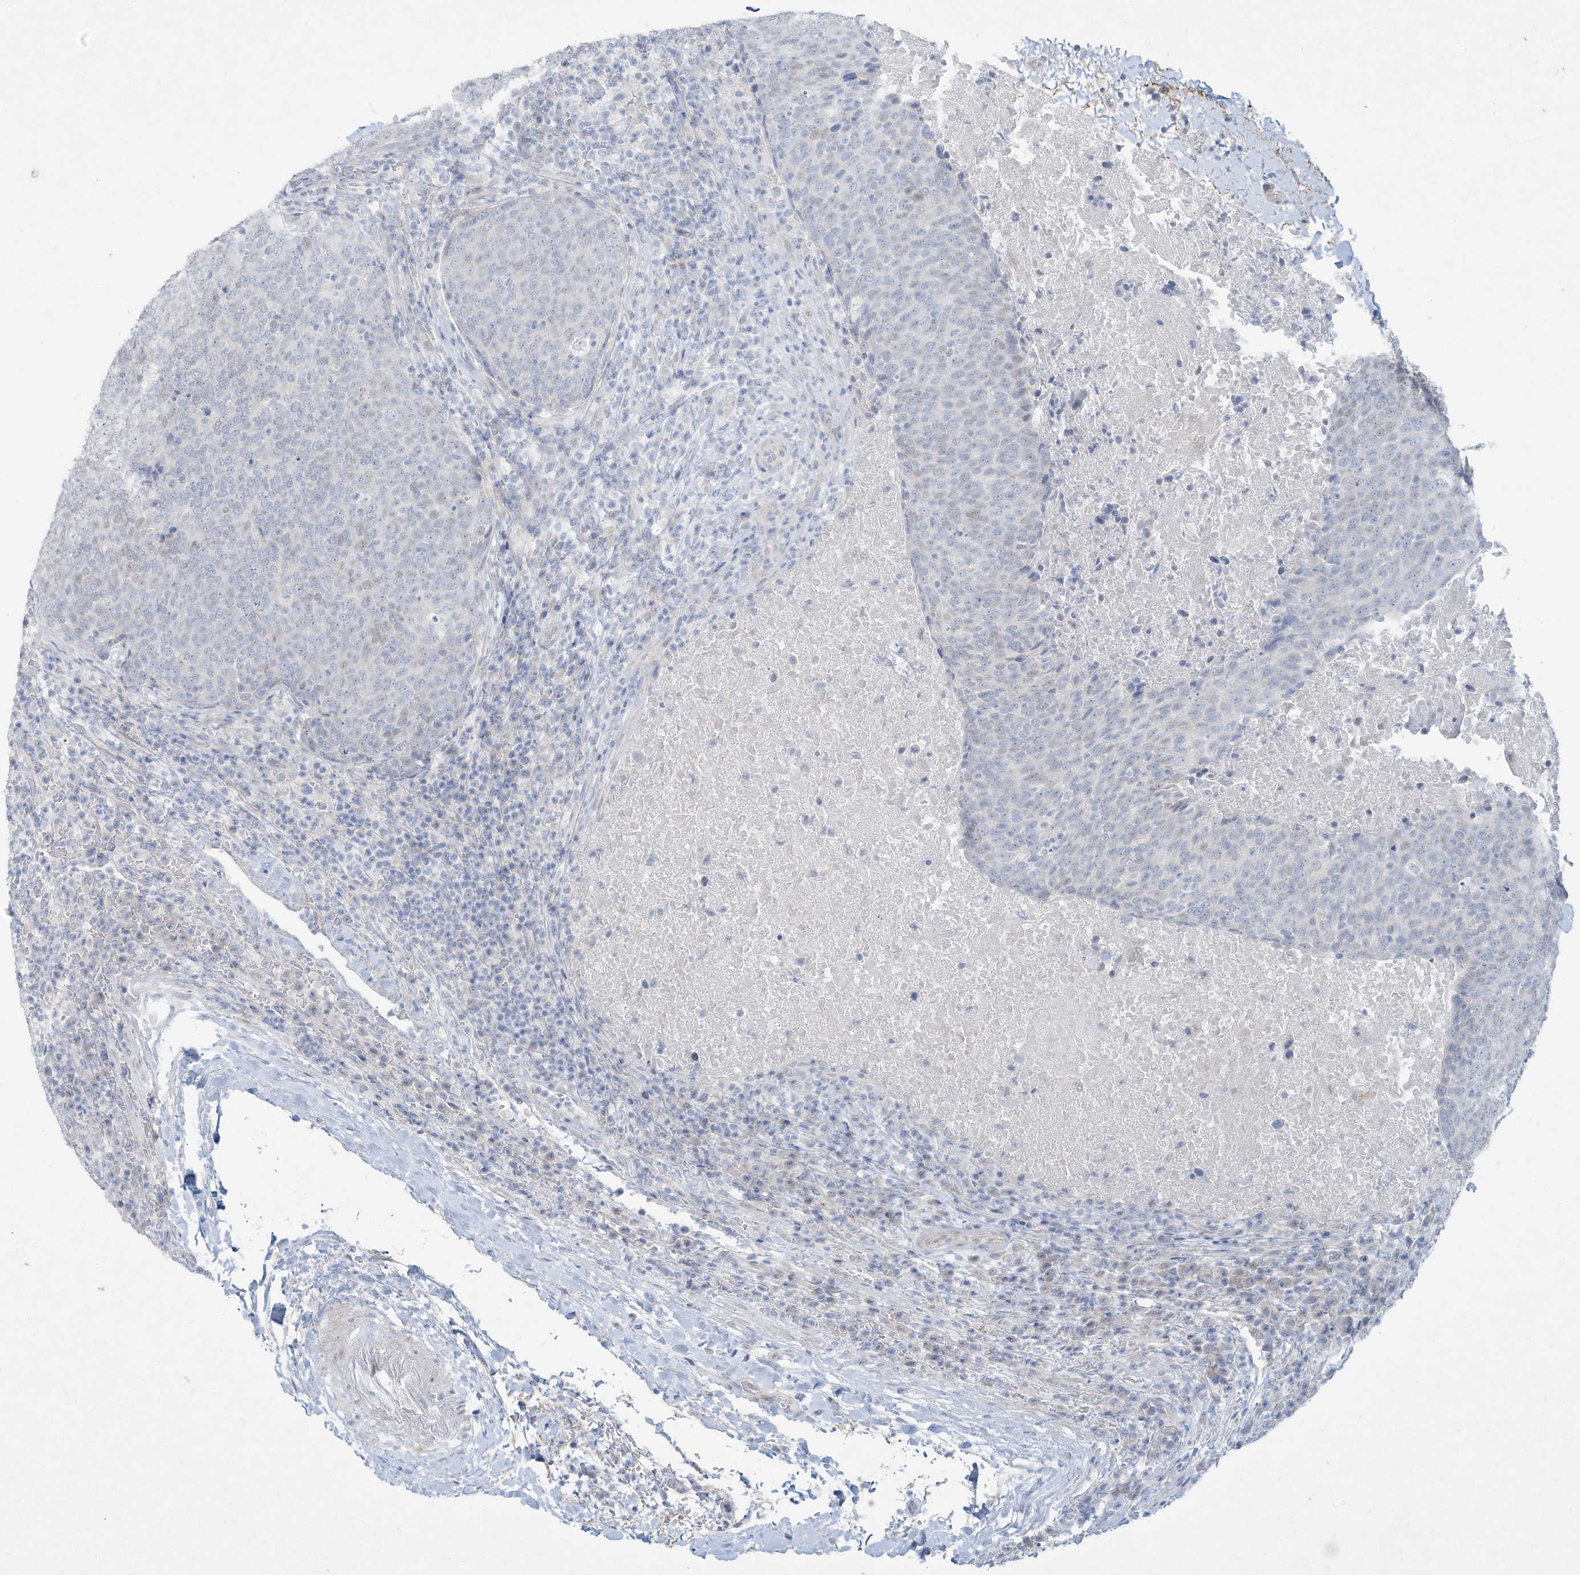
{"staining": {"intensity": "negative", "quantity": "none", "location": "none"}, "tissue": "head and neck cancer", "cell_type": "Tumor cells", "image_type": "cancer", "snomed": [{"axis": "morphology", "description": "Squamous cell carcinoma, NOS"}, {"axis": "morphology", "description": "Squamous cell carcinoma, metastatic, NOS"}, {"axis": "topography", "description": "Lymph node"}, {"axis": "topography", "description": "Head-Neck"}], "caption": "High magnification brightfield microscopy of head and neck squamous cell carcinoma stained with DAB (3,3'-diaminobenzidine) (brown) and counterstained with hematoxylin (blue): tumor cells show no significant expression.", "gene": "PAX6", "patient": {"sex": "male", "age": 62}}